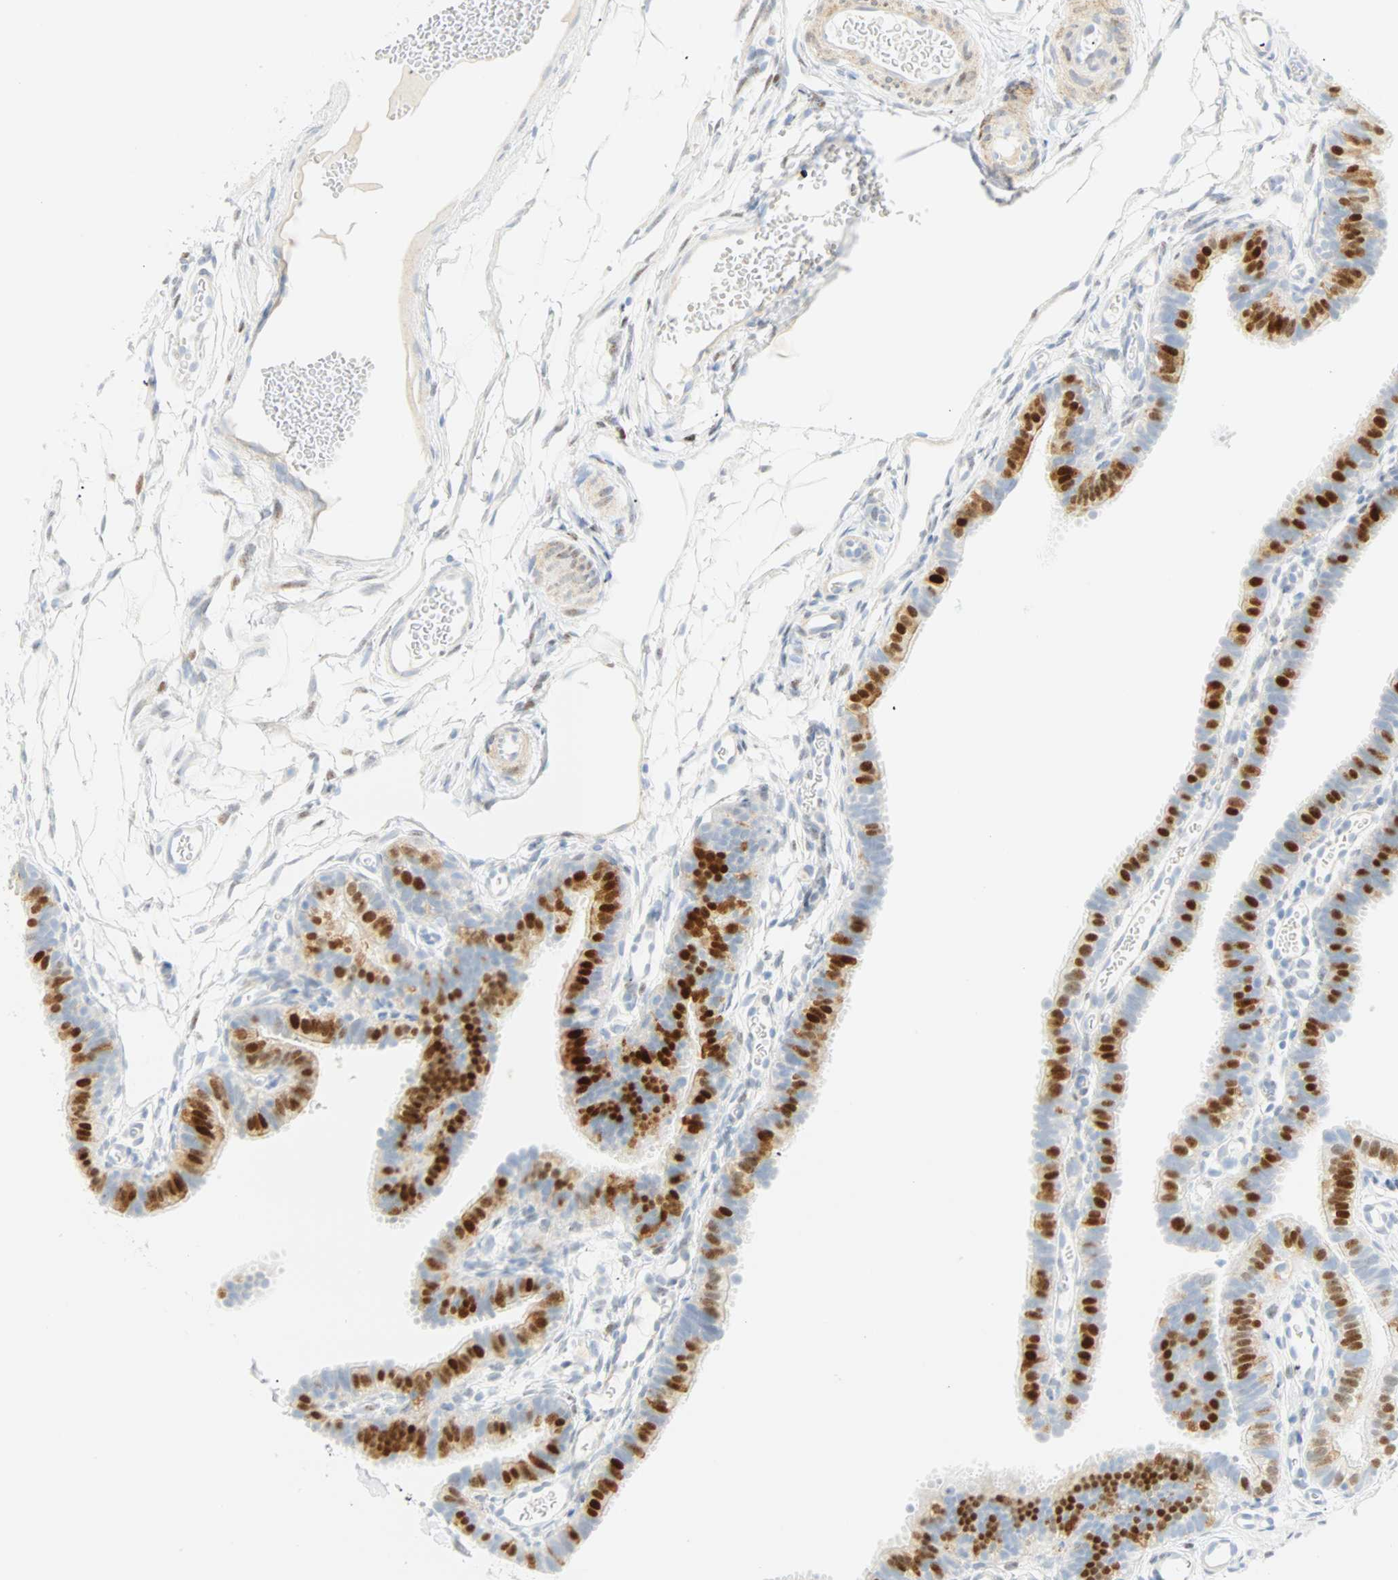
{"staining": {"intensity": "moderate", "quantity": "25%-75%", "location": "nuclear"}, "tissue": "fallopian tube", "cell_type": "Glandular cells", "image_type": "normal", "snomed": [{"axis": "morphology", "description": "Normal tissue, NOS"}, {"axis": "topography", "description": "Fallopian tube"}, {"axis": "topography", "description": "Placenta"}], "caption": "Immunohistochemistry staining of normal fallopian tube, which shows medium levels of moderate nuclear staining in approximately 25%-75% of glandular cells indicating moderate nuclear protein staining. The staining was performed using DAB (brown) for protein detection and nuclei were counterstained in hematoxylin (blue).", "gene": "SELENBP1", "patient": {"sex": "female", "age": 34}}